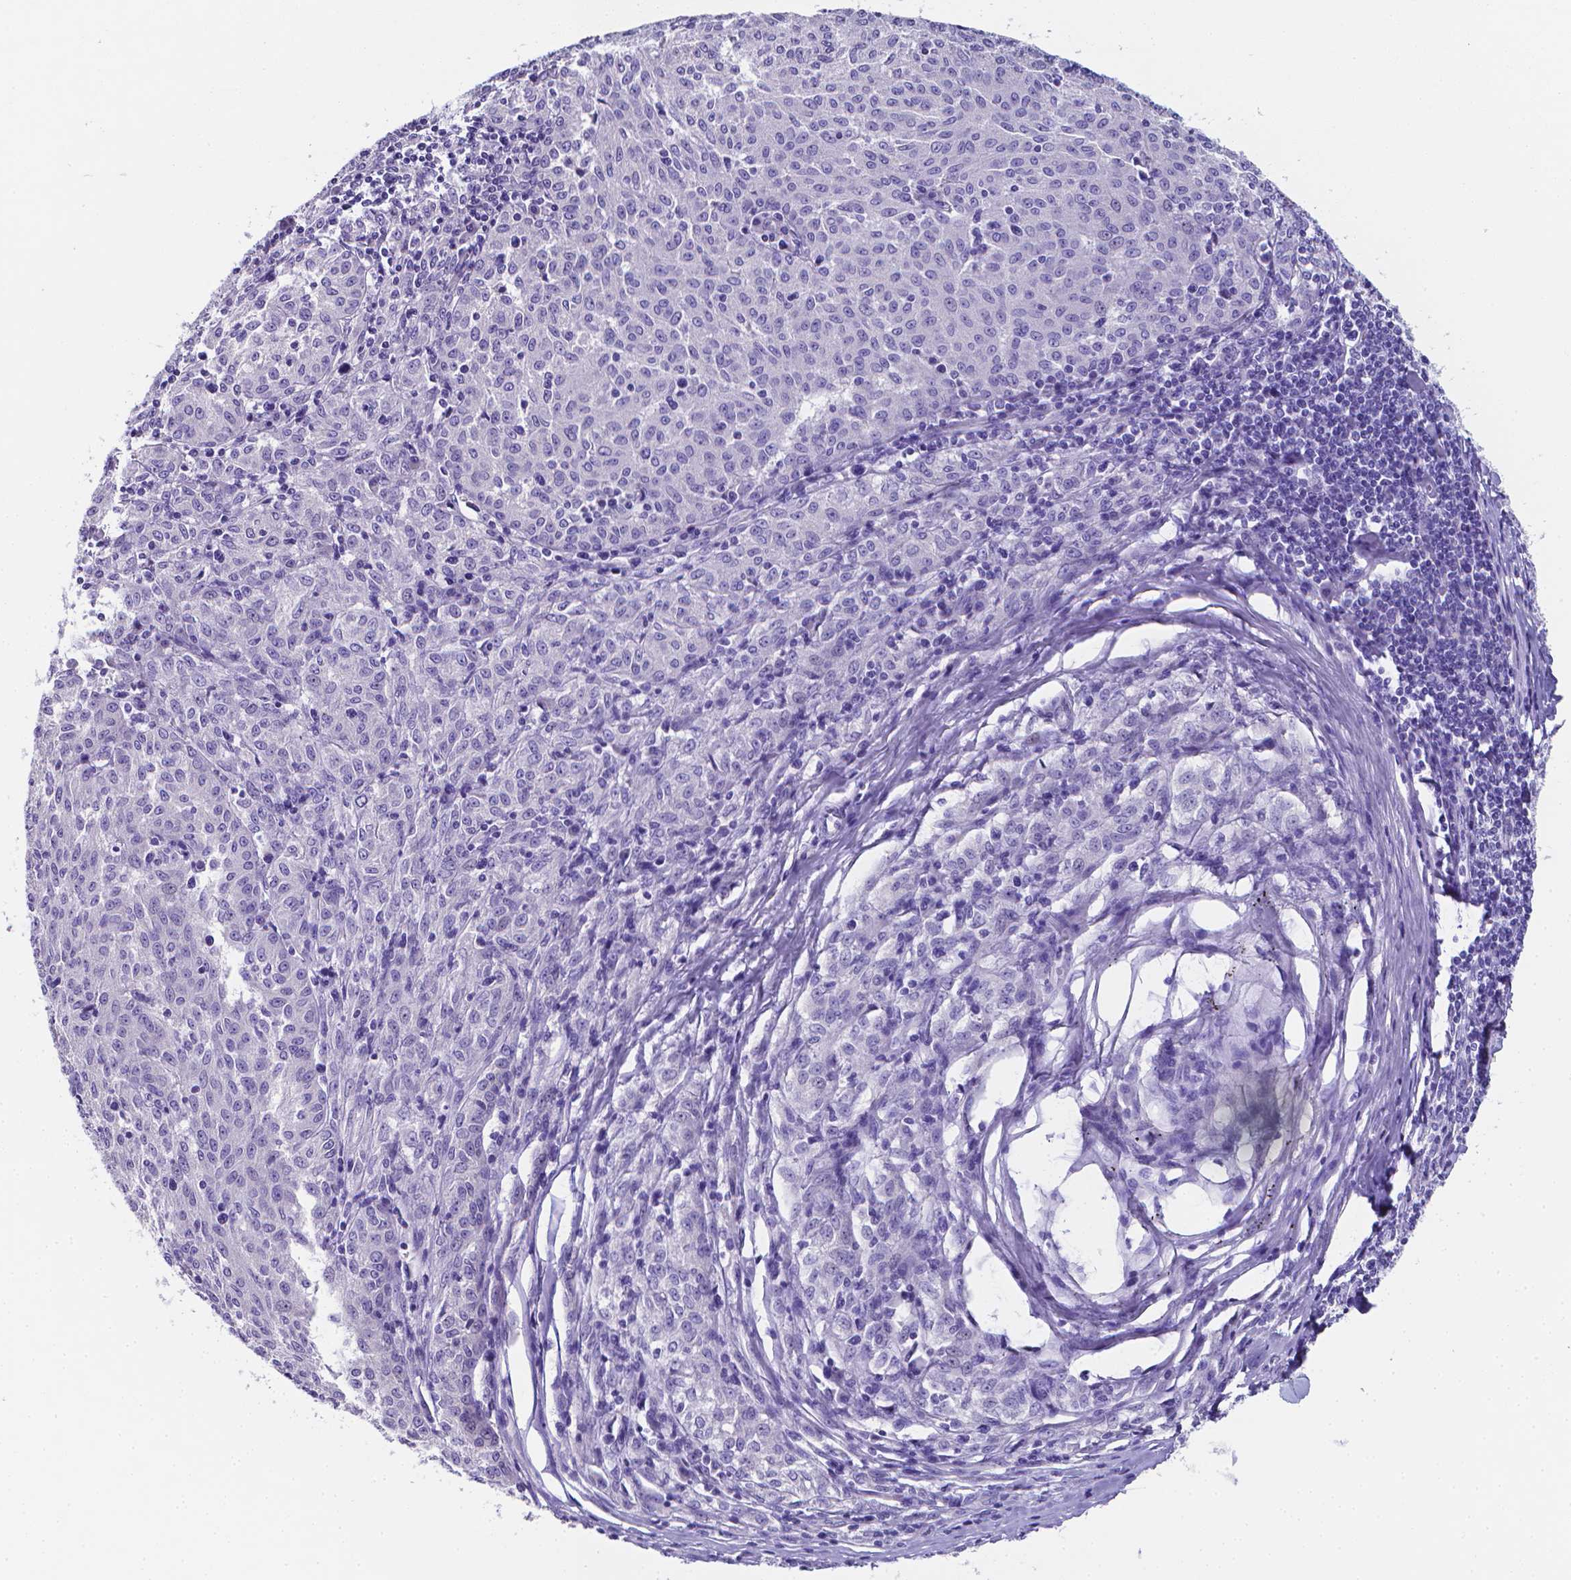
{"staining": {"intensity": "negative", "quantity": "none", "location": "none"}, "tissue": "melanoma", "cell_type": "Tumor cells", "image_type": "cancer", "snomed": [{"axis": "morphology", "description": "Malignant melanoma, NOS"}, {"axis": "topography", "description": "Skin"}], "caption": "Immunohistochemical staining of human melanoma reveals no significant expression in tumor cells. (DAB immunohistochemistry (IHC) with hematoxylin counter stain).", "gene": "LRRC73", "patient": {"sex": "female", "age": 72}}